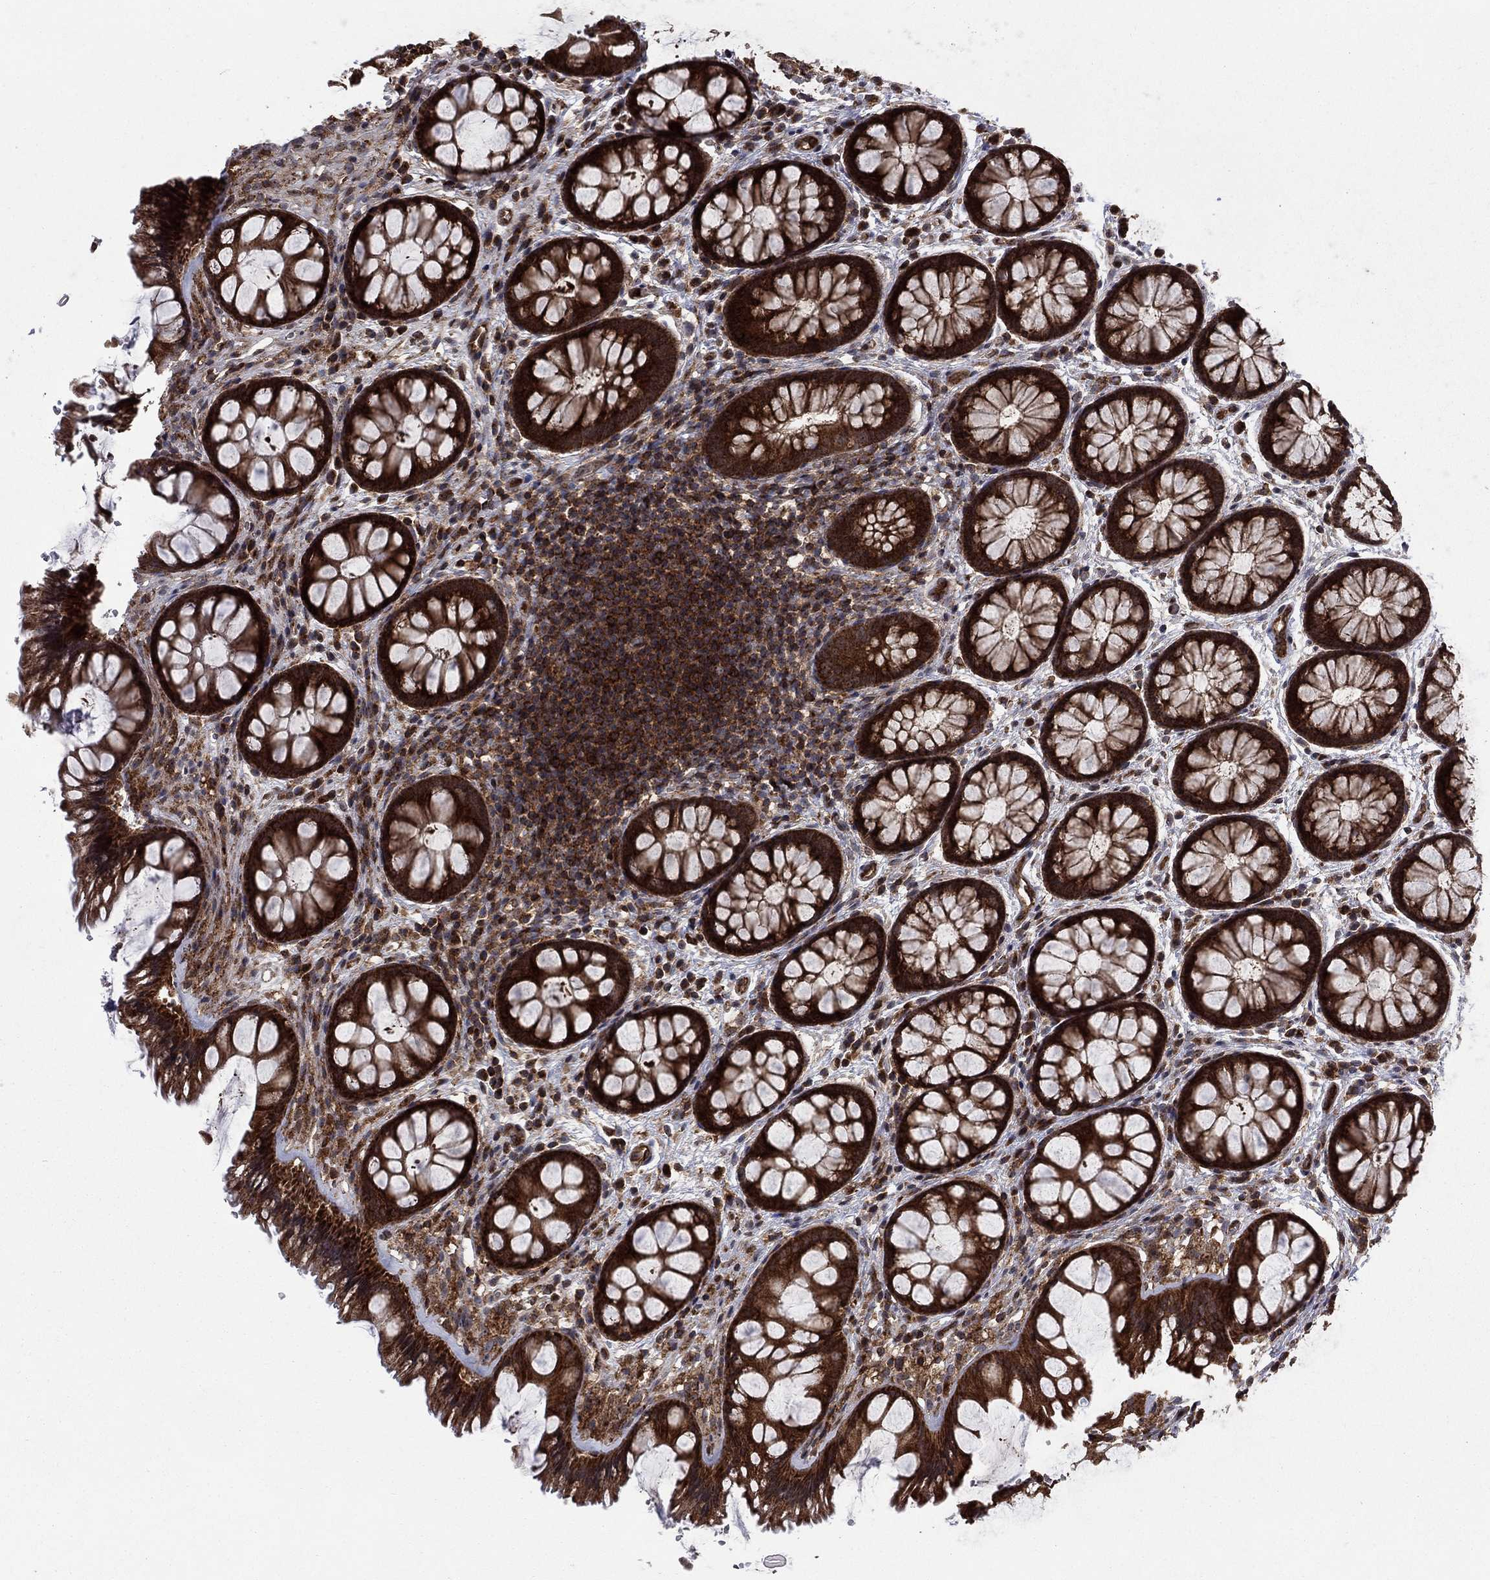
{"staining": {"intensity": "strong", "quantity": ">75%", "location": "cytoplasmic/membranous"}, "tissue": "rectum", "cell_type": "Glandular cells", "image_type": "normal", "snomed": [{"axis": "morphology", "description": "Normal tissue, NOS"}, {"axis": "topography", "description": "Rectum"}], "caption": "Immunohistochemical staining of normal rectum reveals high levels of strong cytoplasmic/membranous staining in approximately >75% of glandular cells.", "gene": "IFI35", "patient": {"sex": "female", "age": 62}}